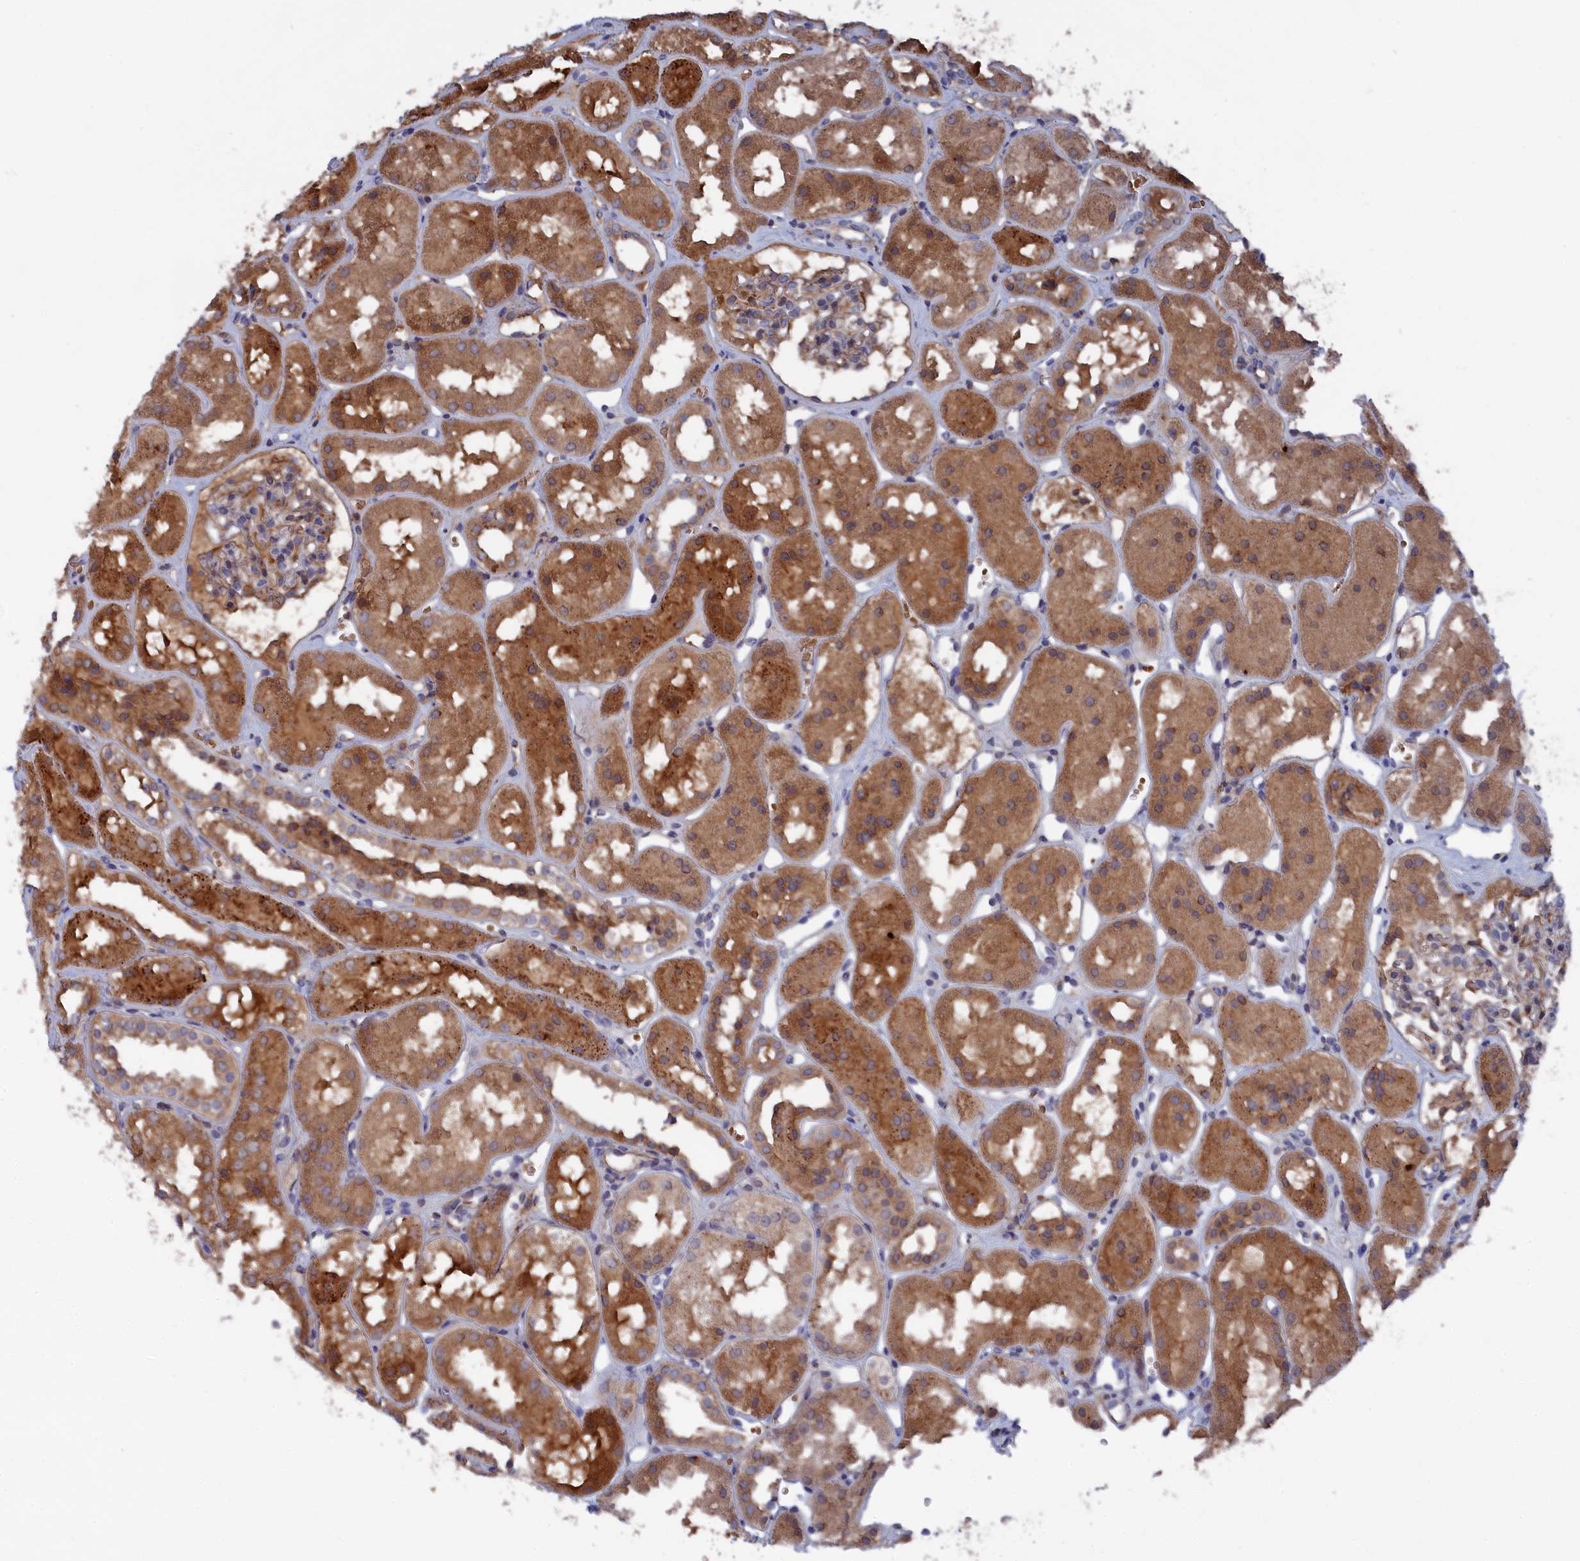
{"staining": {"intensity": "moderate", "quantity": "<25%", "location": "cytoplasmic/membranous"}, "tissue": "kidney", "cell_type": "Cells in glomeruli", "image_type": "normal", "snomed": [{"axis": "morphology", "description": "Normal tissue, NOS"}, {"axis": "topography", "description": "Kidney"}], "caption": "Unremarkable kidney was stained to show a protein in brown. There is low levels of moderate cytoplasmic/membranous positivity in about <25% of cells in glomeruli.", "gene": "SMG9", "patient": {"sex": "male", "age": 16}}